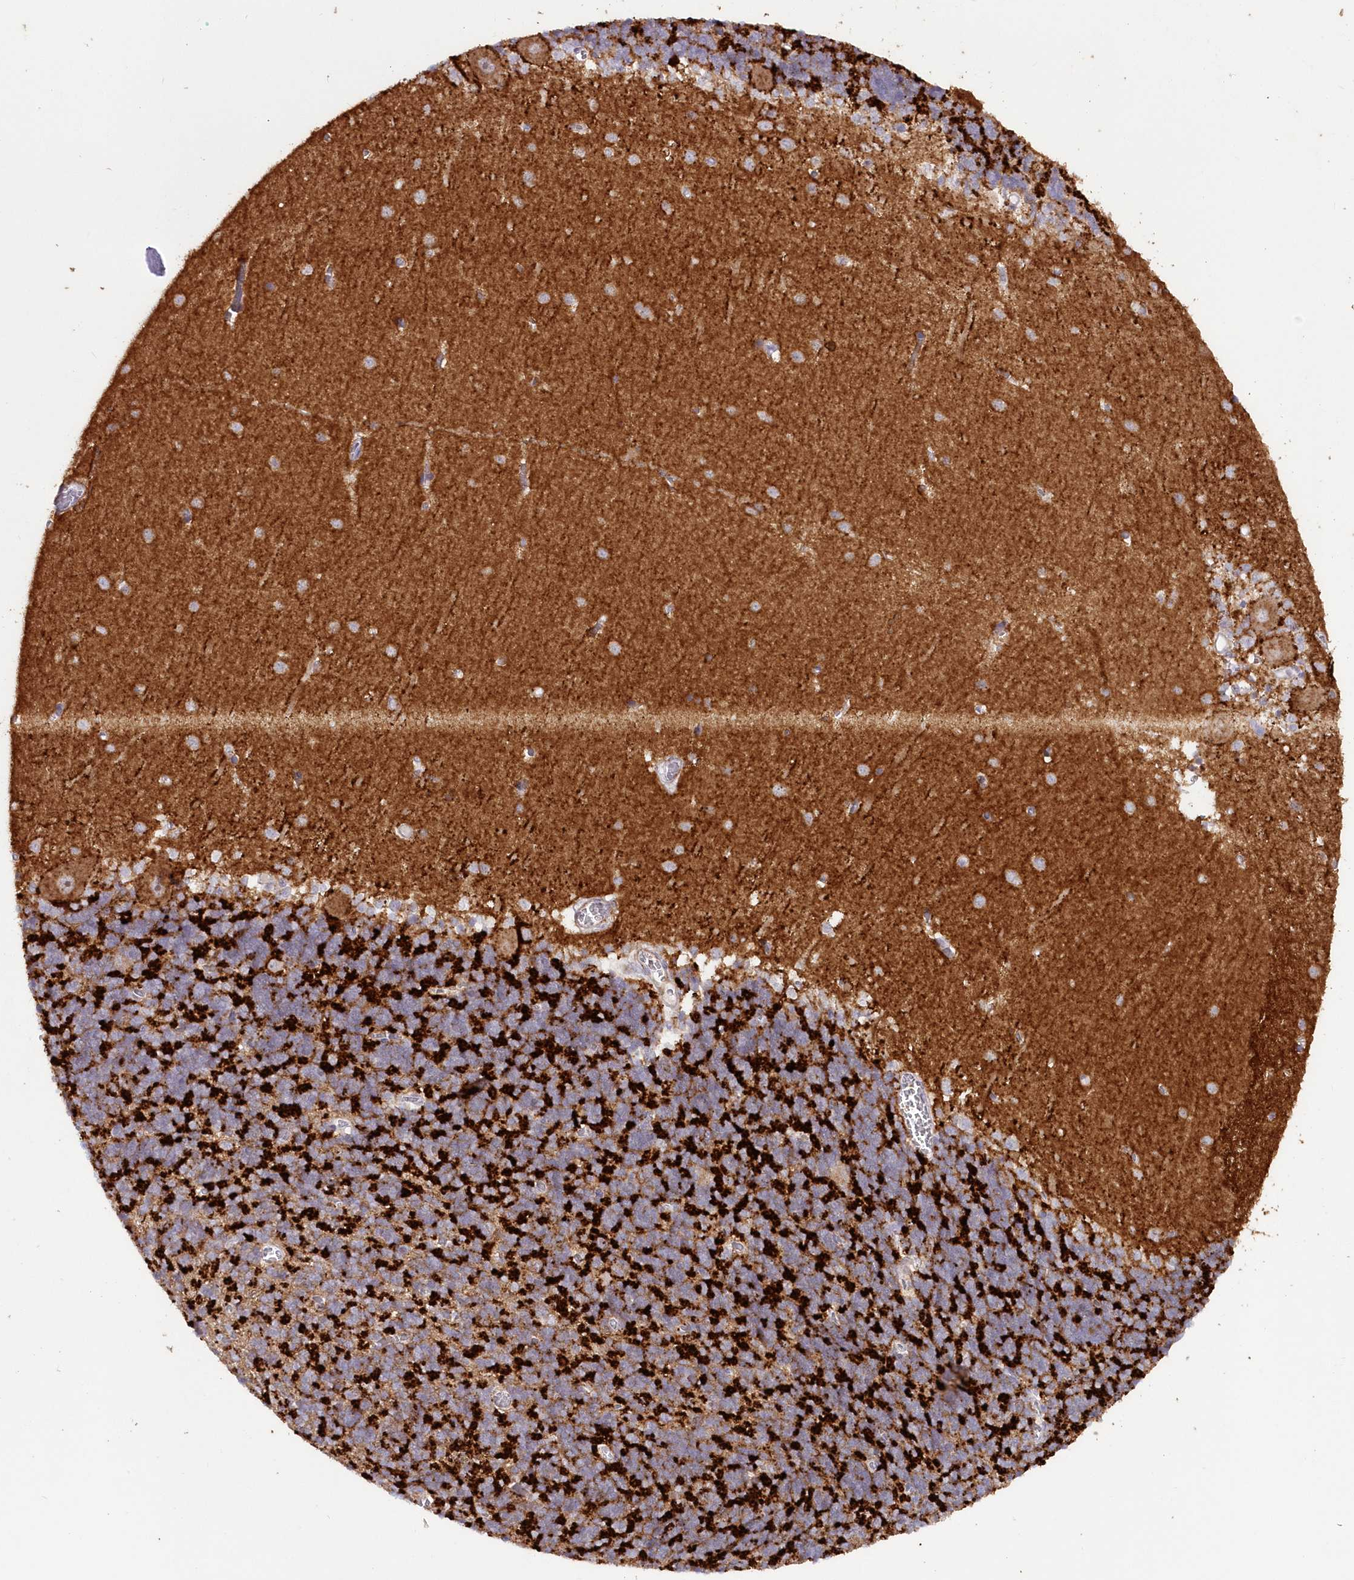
{"staining": {"intensity": "negative", "quantity": "none", "location": "none"}, "tissue": "cerebellum", "cell_type": "Cells in granular layer", "image_type": "normal", "snomed": [{"axis": "morphology", "description": "Normal tissue, NOS"}, {"axis": "topography", "description": "Cerebellum"}], "caption": "A micrograph of human cerebellum is negative for staining in cells in granular layer. (Stains: DAB (3,3'-diaminobenzidine) IHC with hematoxylin counter stain, Microscopy: brightfield microscopy at high magnification).", "gene": "SNED1", "patient": {"sex": "male", "age": 37}}